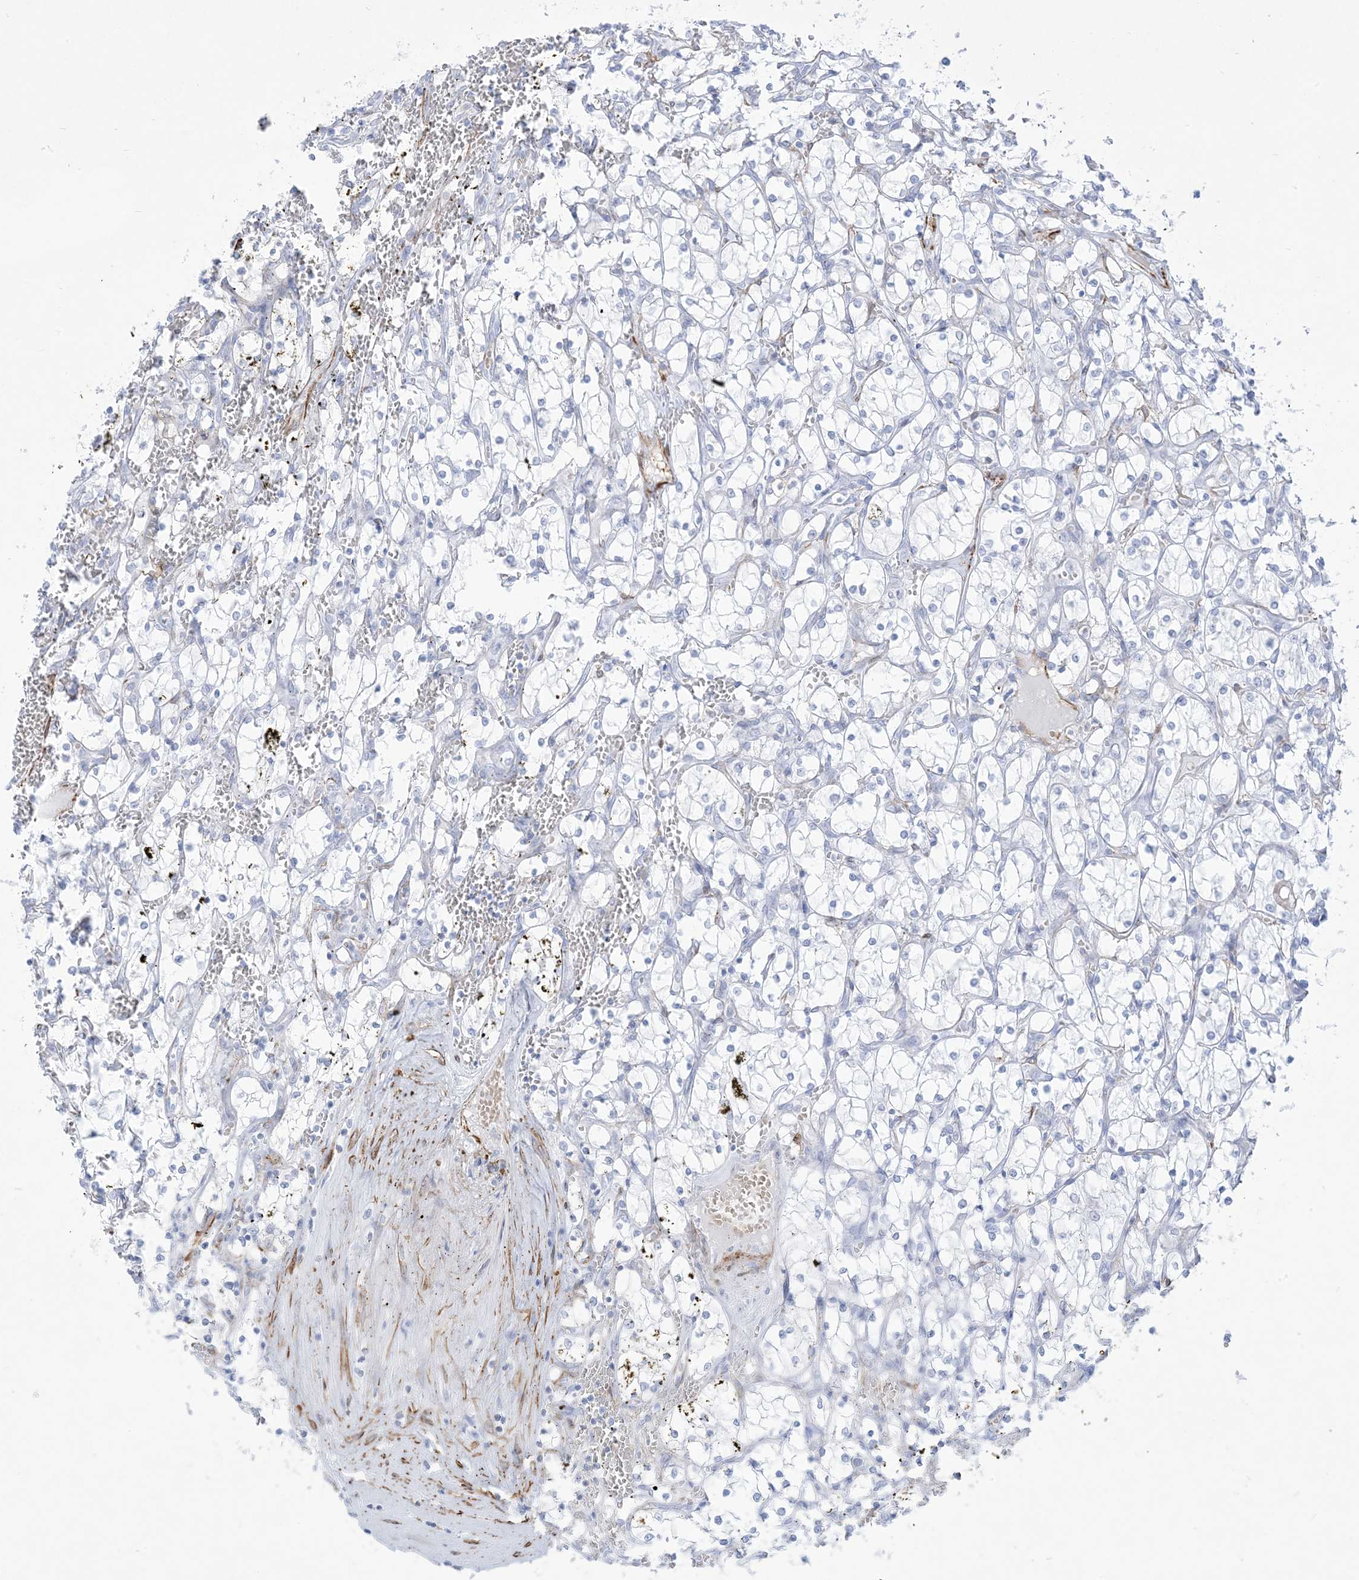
{"staining": {"intensity": "negative", "quantity": "none", "location": "none"}, "tissue": "renal cancer", "cell_type": "Tumor cells", "image_type": "cancer", "snomed": [{"axis": "morphology", "description": "Adenocarcinoma, NOS"}, {"axis": "topography", "description": "Kidney"}], "caption": "Tumor cells show no significant protein expression in adenocarcinoma (renal).", "gene": "B3GNT7", "patient": {"sex": "female", "age": 69}}